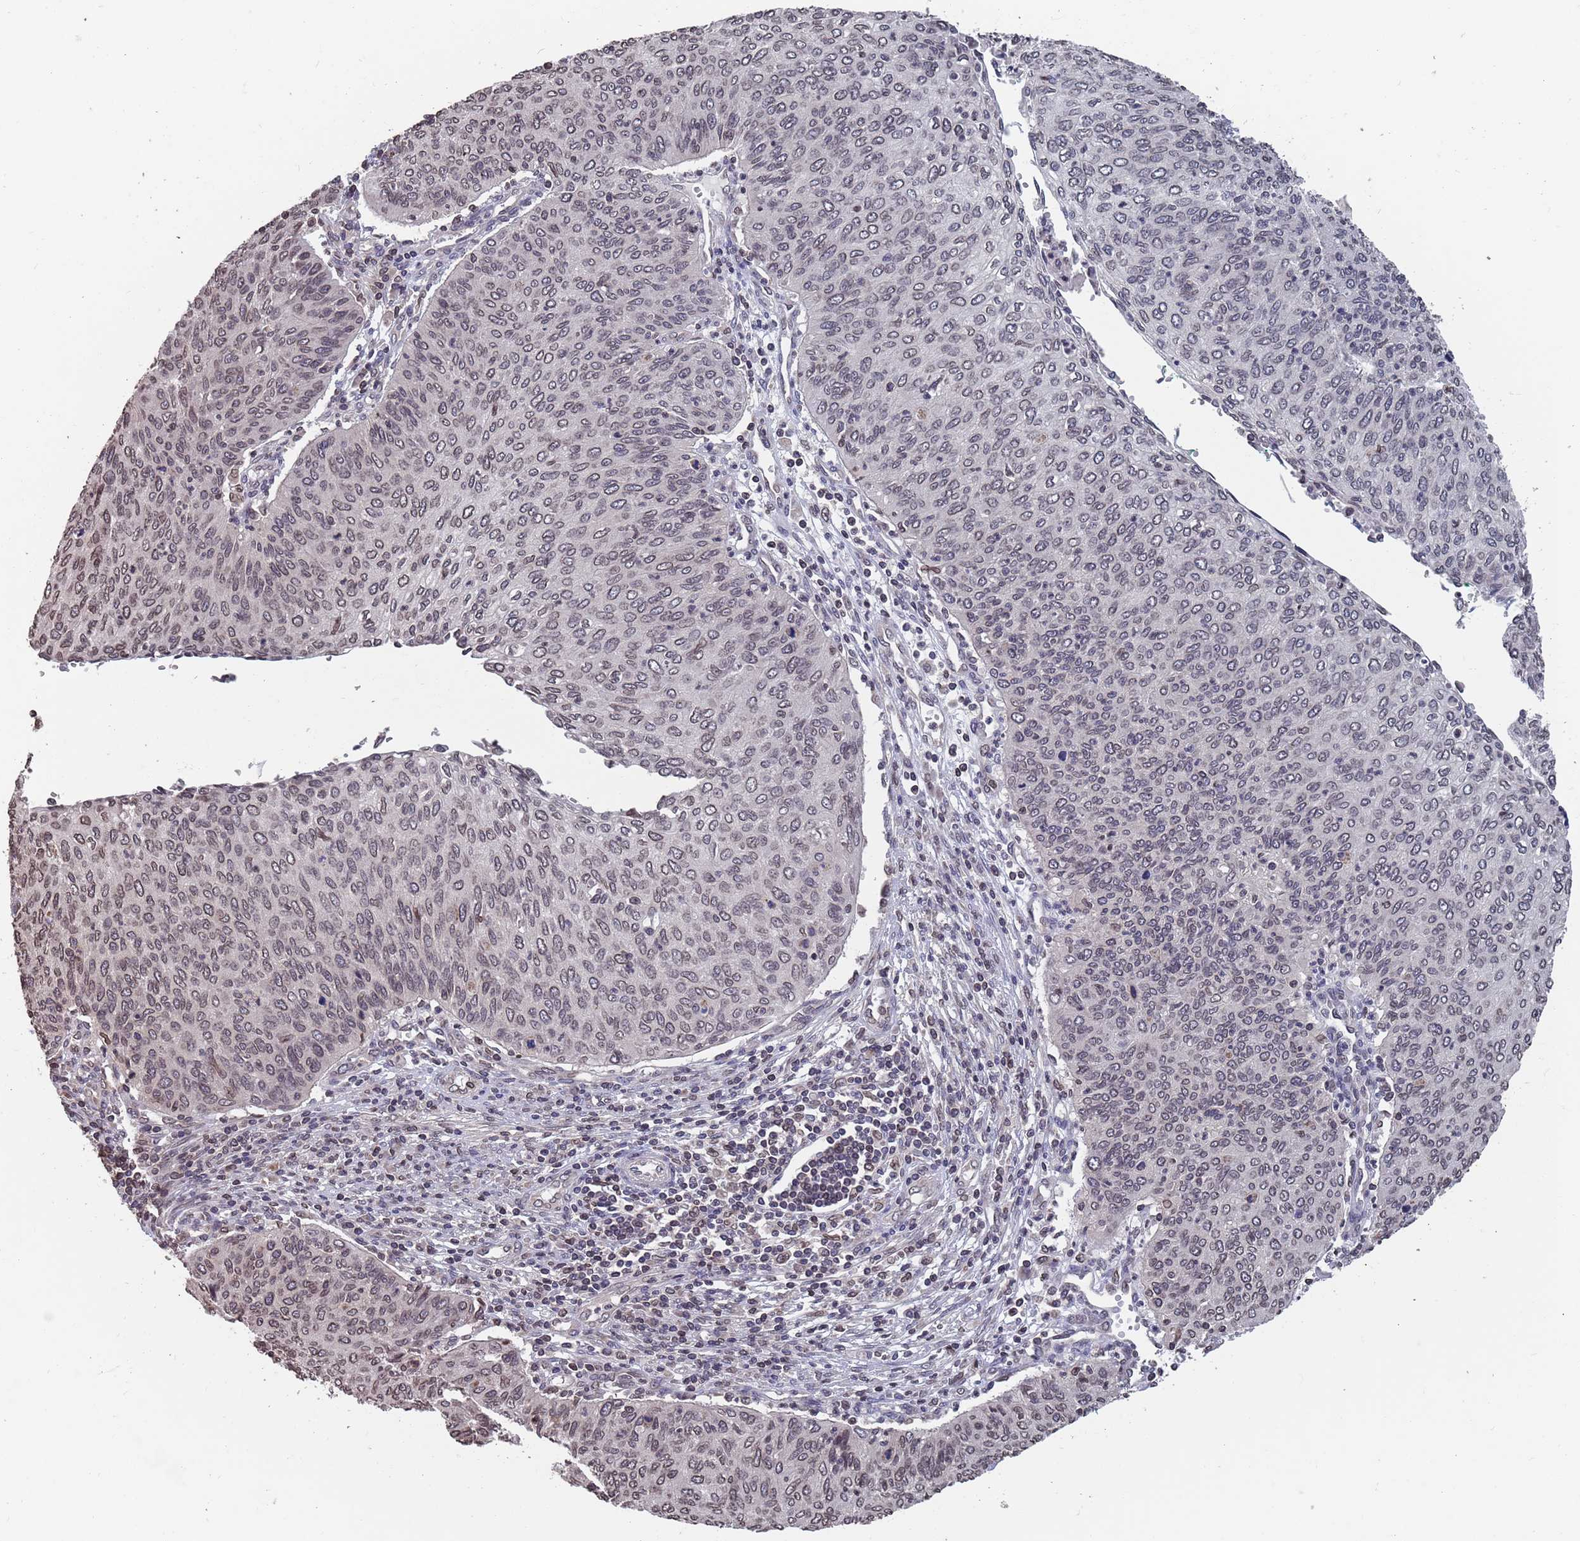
{"staining": {"intensity": "moderate", "quantity": "<25%", "location": "cytoplasmic/membranous,nuclear"}, "tissue": "cervical cancer", "cell_type": "Tumor cells", "image_type": "cancer", "snomed": [{"axis": "morphology", "description": "Squamous cell carcinoma, NOS"}, {"axis": "topography", "description": "Cervix"}], "caption": "A histopathology image of cervical cancer stained for a protein demonstrates moderate cytoplasmic/membranous and nuclear brown staining in tumor cells.", "gene": "SDHAF3", "patient": {"sex": "female", "age": 38}}